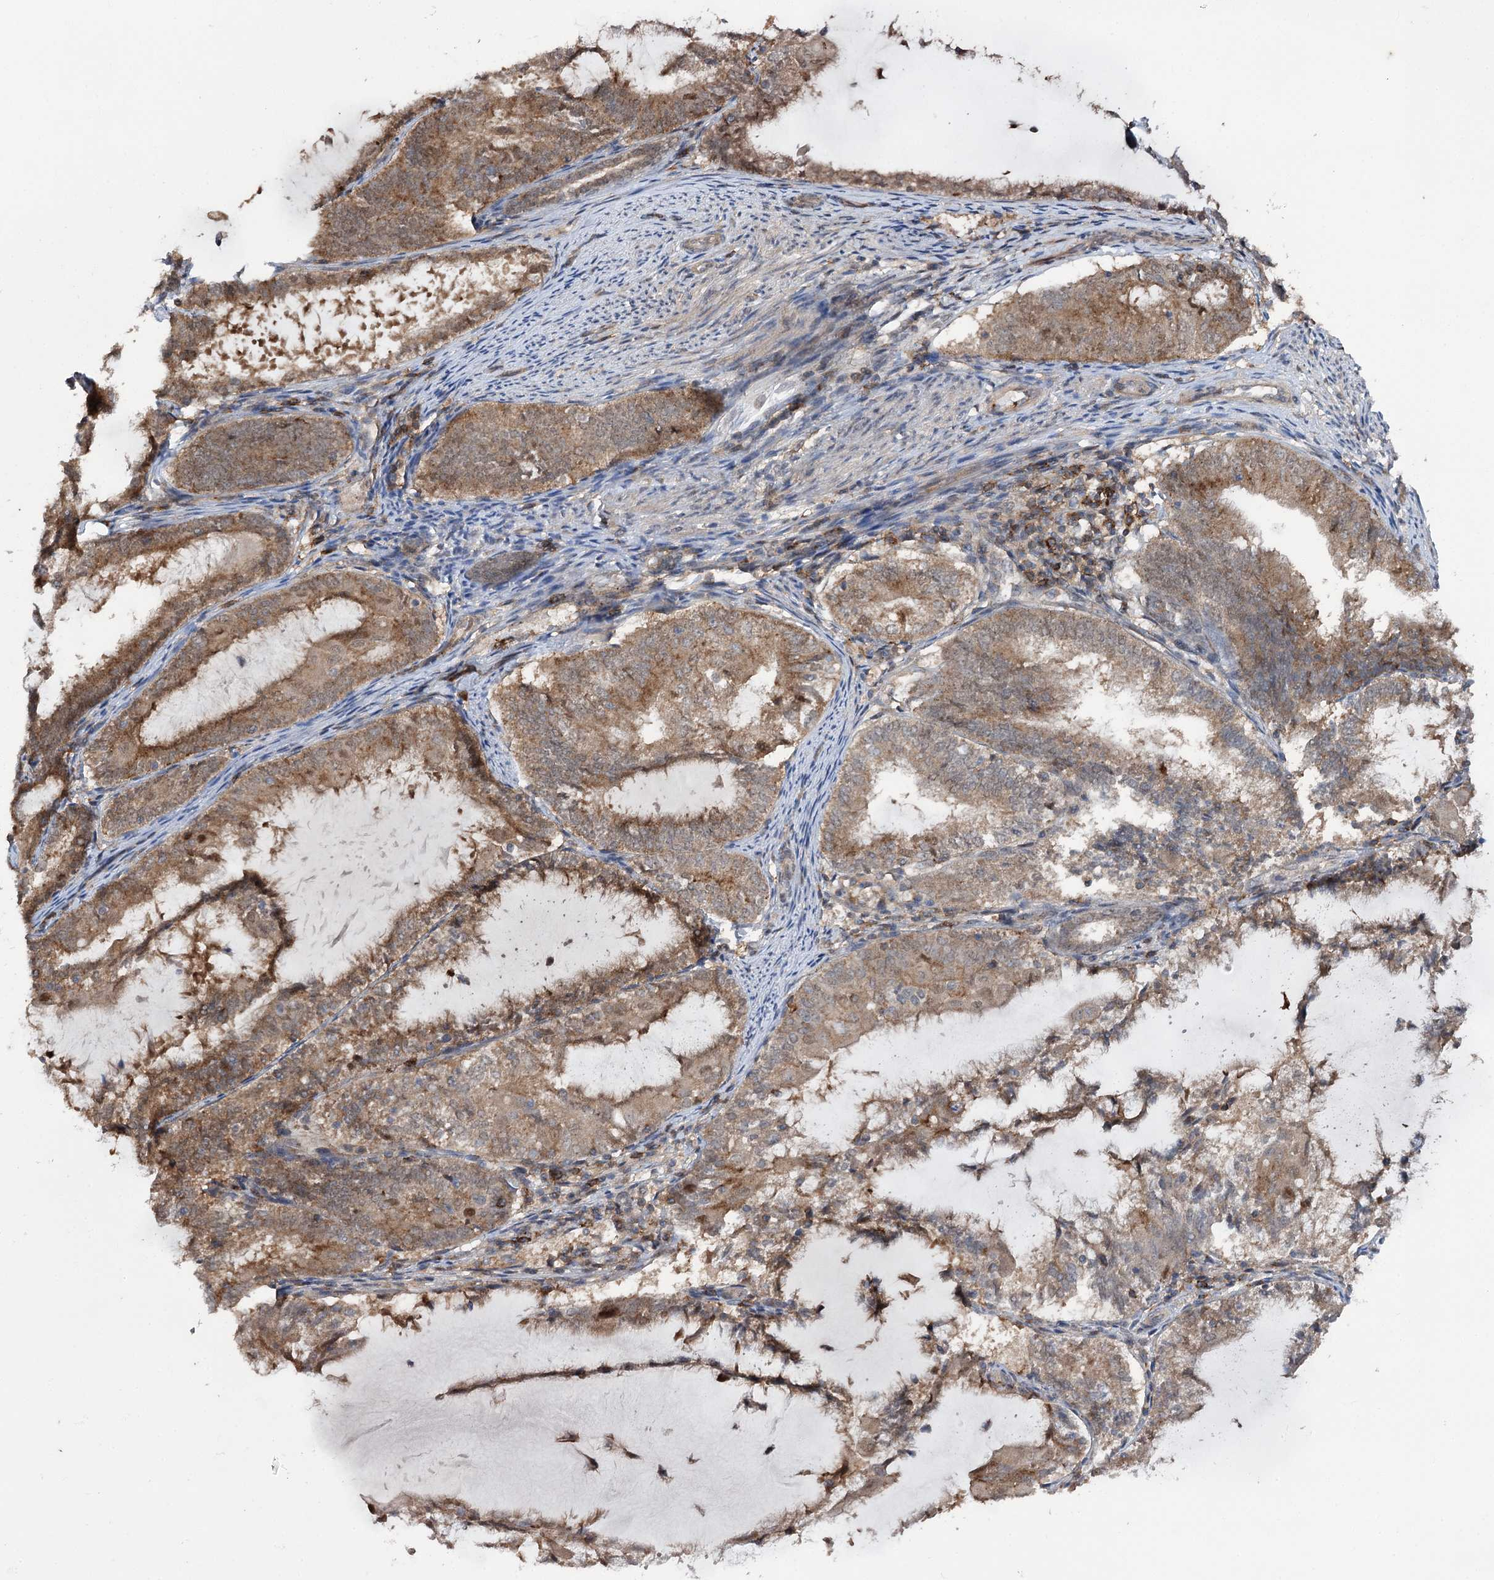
{"staining": {"intensity": "moderate", "quantity": ">75%", "location": "cytoplasmic/membranous"}, "tissue": "endometrial cancer", "cell_type": "Tumor cells", "image_type": "cancer", "snomed": [{"axis": "morphology", "description": "Adenocarcinoma, NOS"}, {"axis": "topography", "description": "Endometrium"}], "caption": "IHC image of neoplastic tissue: adenocarcinoma (endometrial) stained using immunohistochemistry displays medium levels of moderate protein expression localized specifically in the cytoplasmic/membranous of tumor cells, appearing as a cytoplasmic/membranous brown color.", "gene": "STX6", "patient": {"sex": "female", "age": 81}}